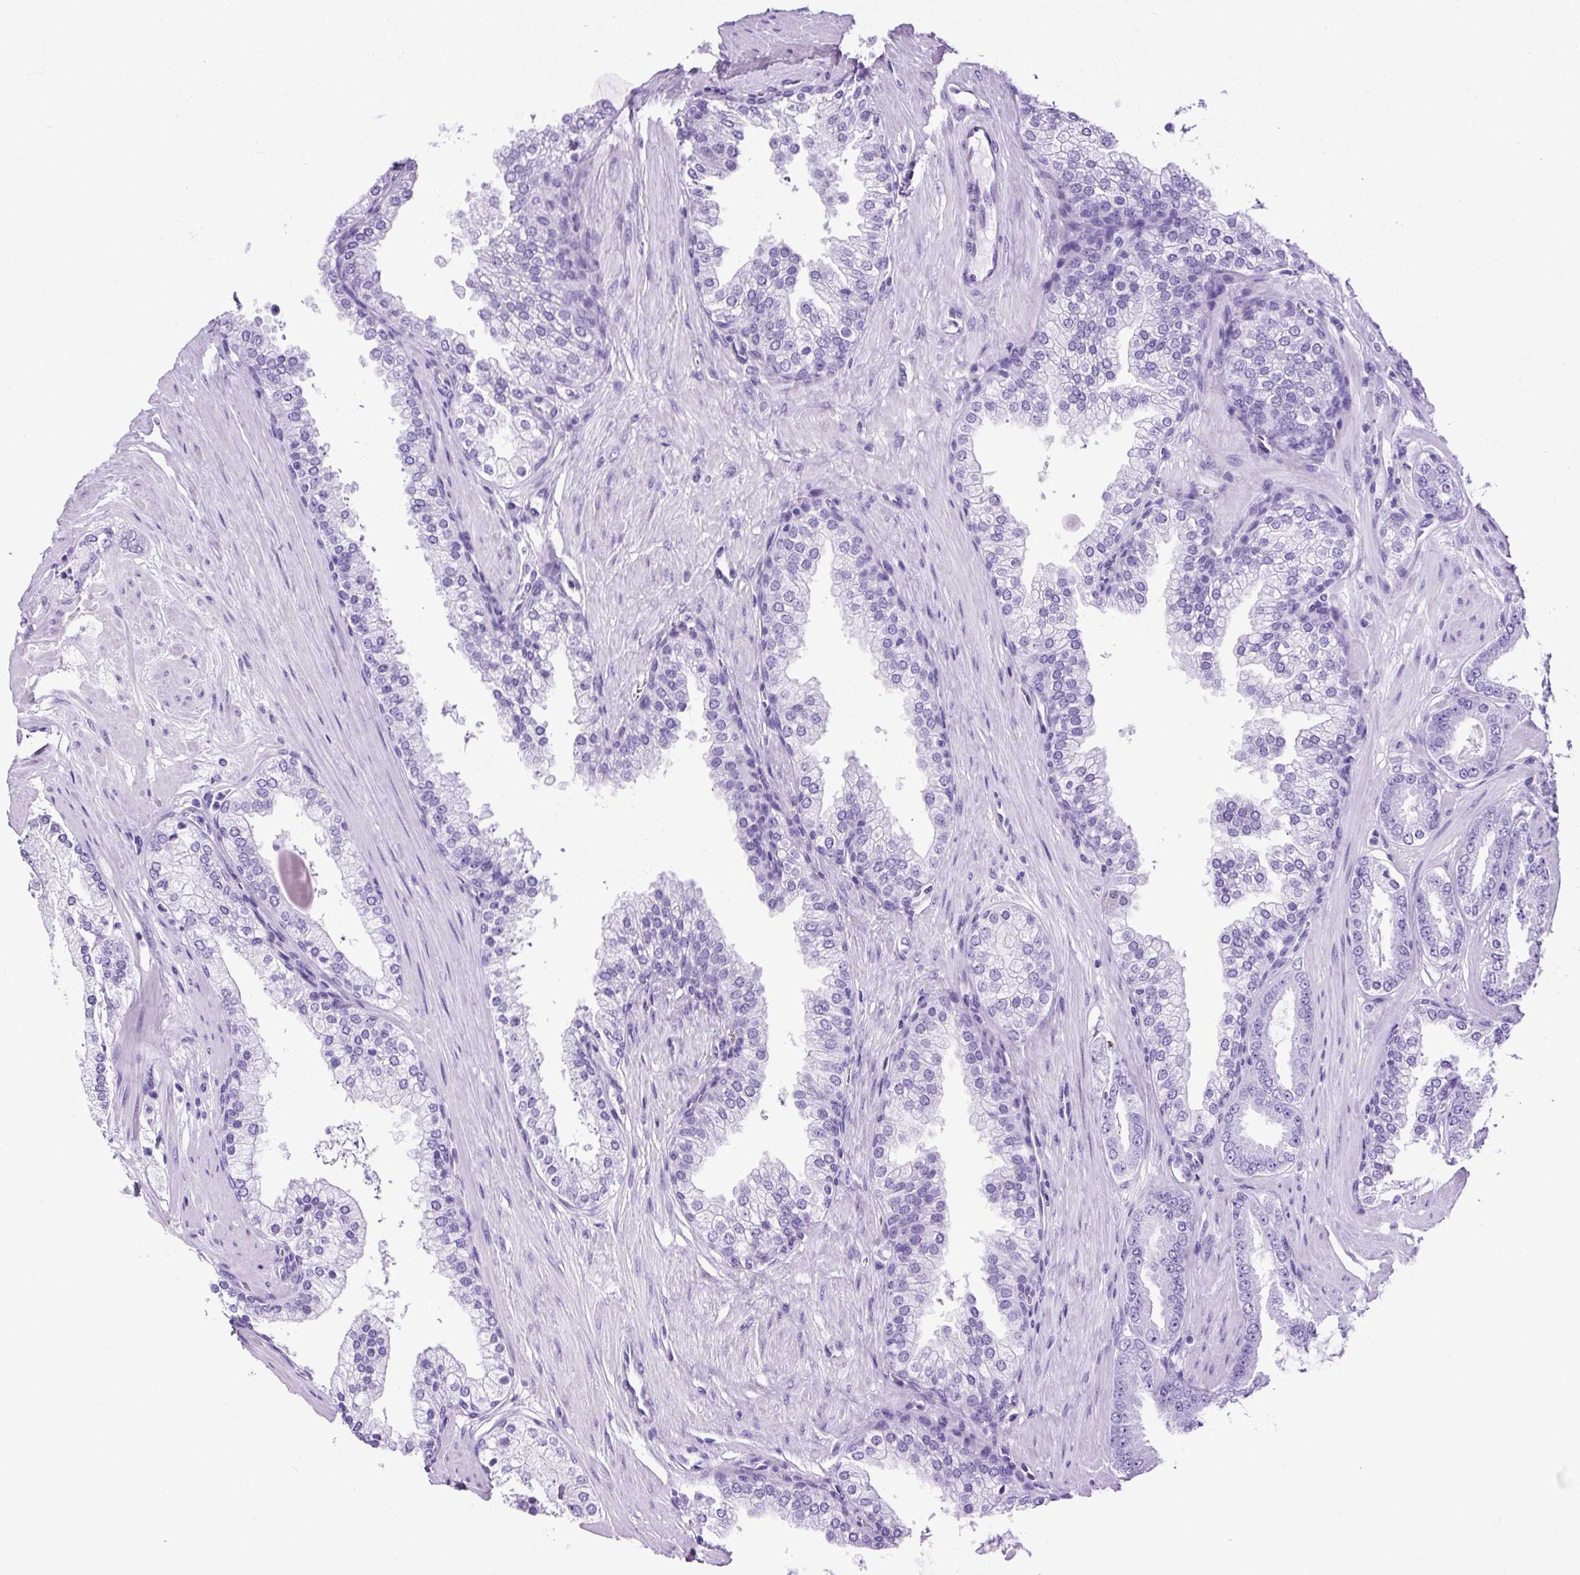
{"staining": {"intensity": "negative", "quantity": "none", "location": "none"}, "tissue": "prostate cancer", "cell_type": "Tumor cells", "image_type": "cancer", "snomed": [{"axis": "morphology", "description": "Adenocarcinoma, Low grade"}, {"axis": "topography", "description": "Prostate"}], "caption": "A histopathology image of prostate cancer stained for a protein shows no brown staining in tumor cells.", "gene": "CEL", "patient": {"sex": "male", "age": 42}}